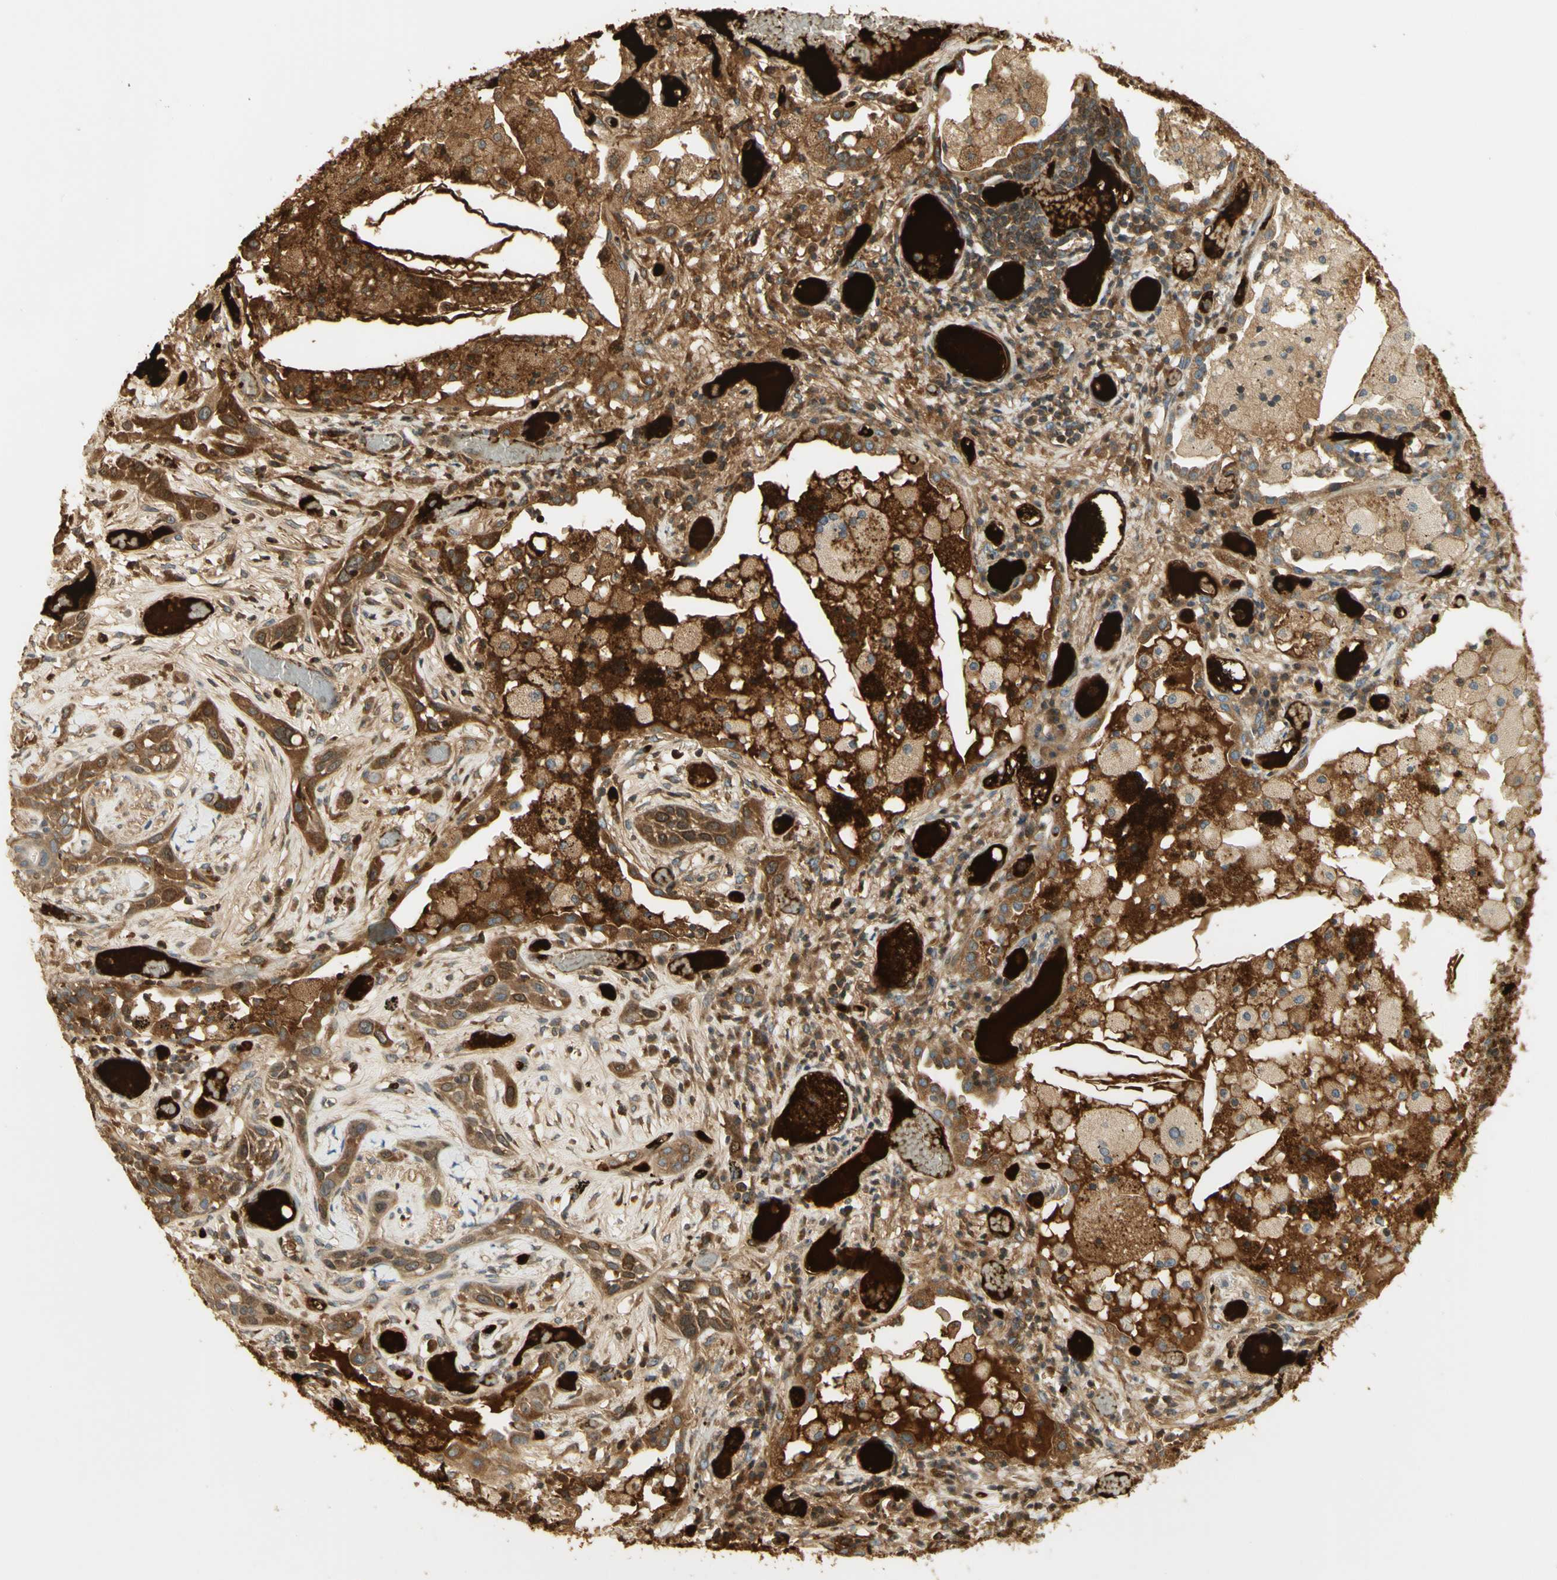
{"staining": {"intensity": "strong", "quantity": ">75%", "location": "cytoplasmic/membranous,nuclear"}, "tissue": "lung cancer", "cell_type": "Tumor cells", "image_type": "cancer", "snomed": [{"axis": "morphology", "description": "Squamous cell carcinoma, NOS"}, {"axis": "topography", "description": "Lung"}], "caption": "Immunohistochemical staining of human lung cancer (squamous cell carcinoma) demonstrates strong cytoplasmic/membranous and nuclear protein expression in about >75% of tumor cells. The staining was performed using DAB (3,3'-diaminobenzidine) to visualize the protein expression in brown, while the nuclei were stained in blue with hematoxylin (Magnification: 20x).", "gene": "KIF11", "patient": {"sex": "male", "age": 71}}